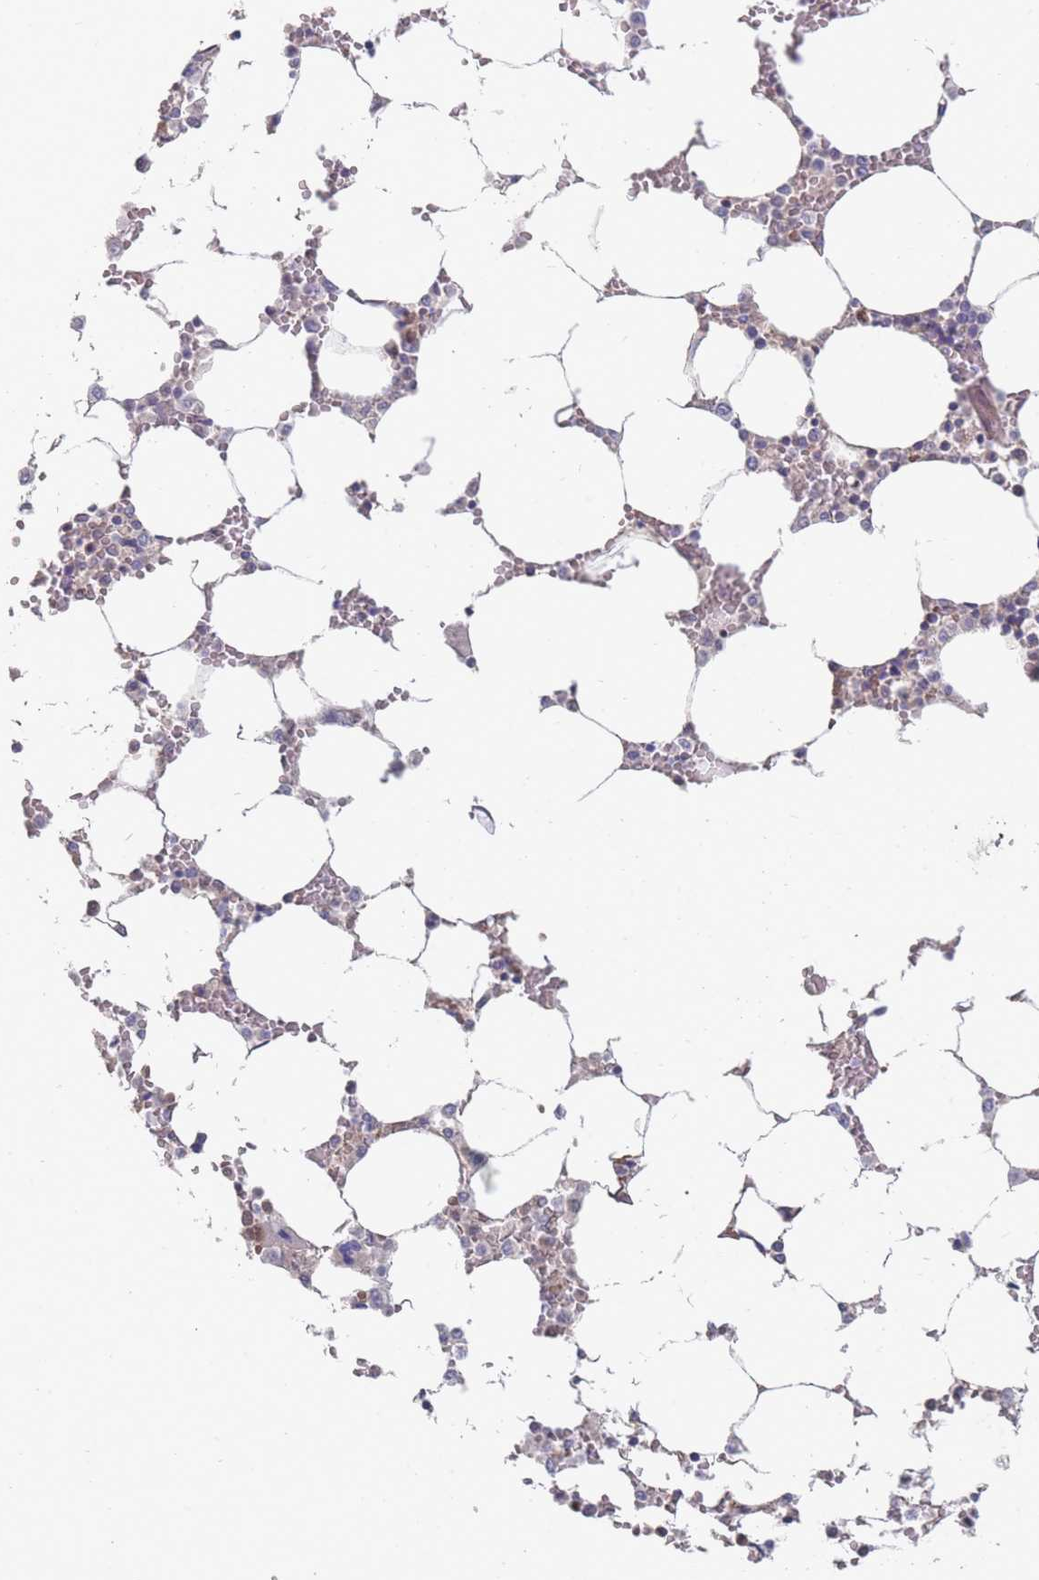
{"staining": {"intensity": "negative", "quantity": "none", "location": "none"}, "tissue": "bone marrow", "cell_type": "Hematopoietic cells", "image_type": "normal", "snomed": [{"axis": "morphology", "description": "Normal tissue, NOS"}, {"axis": "topography", "description": "Bone marrow"}], "caption": "Immunohistochemical staining of normal human bone marrow shows no significant expression in hematopoietic cells.", "gene": "NUB1", "patient": {"sex": "male", "age": 64}}